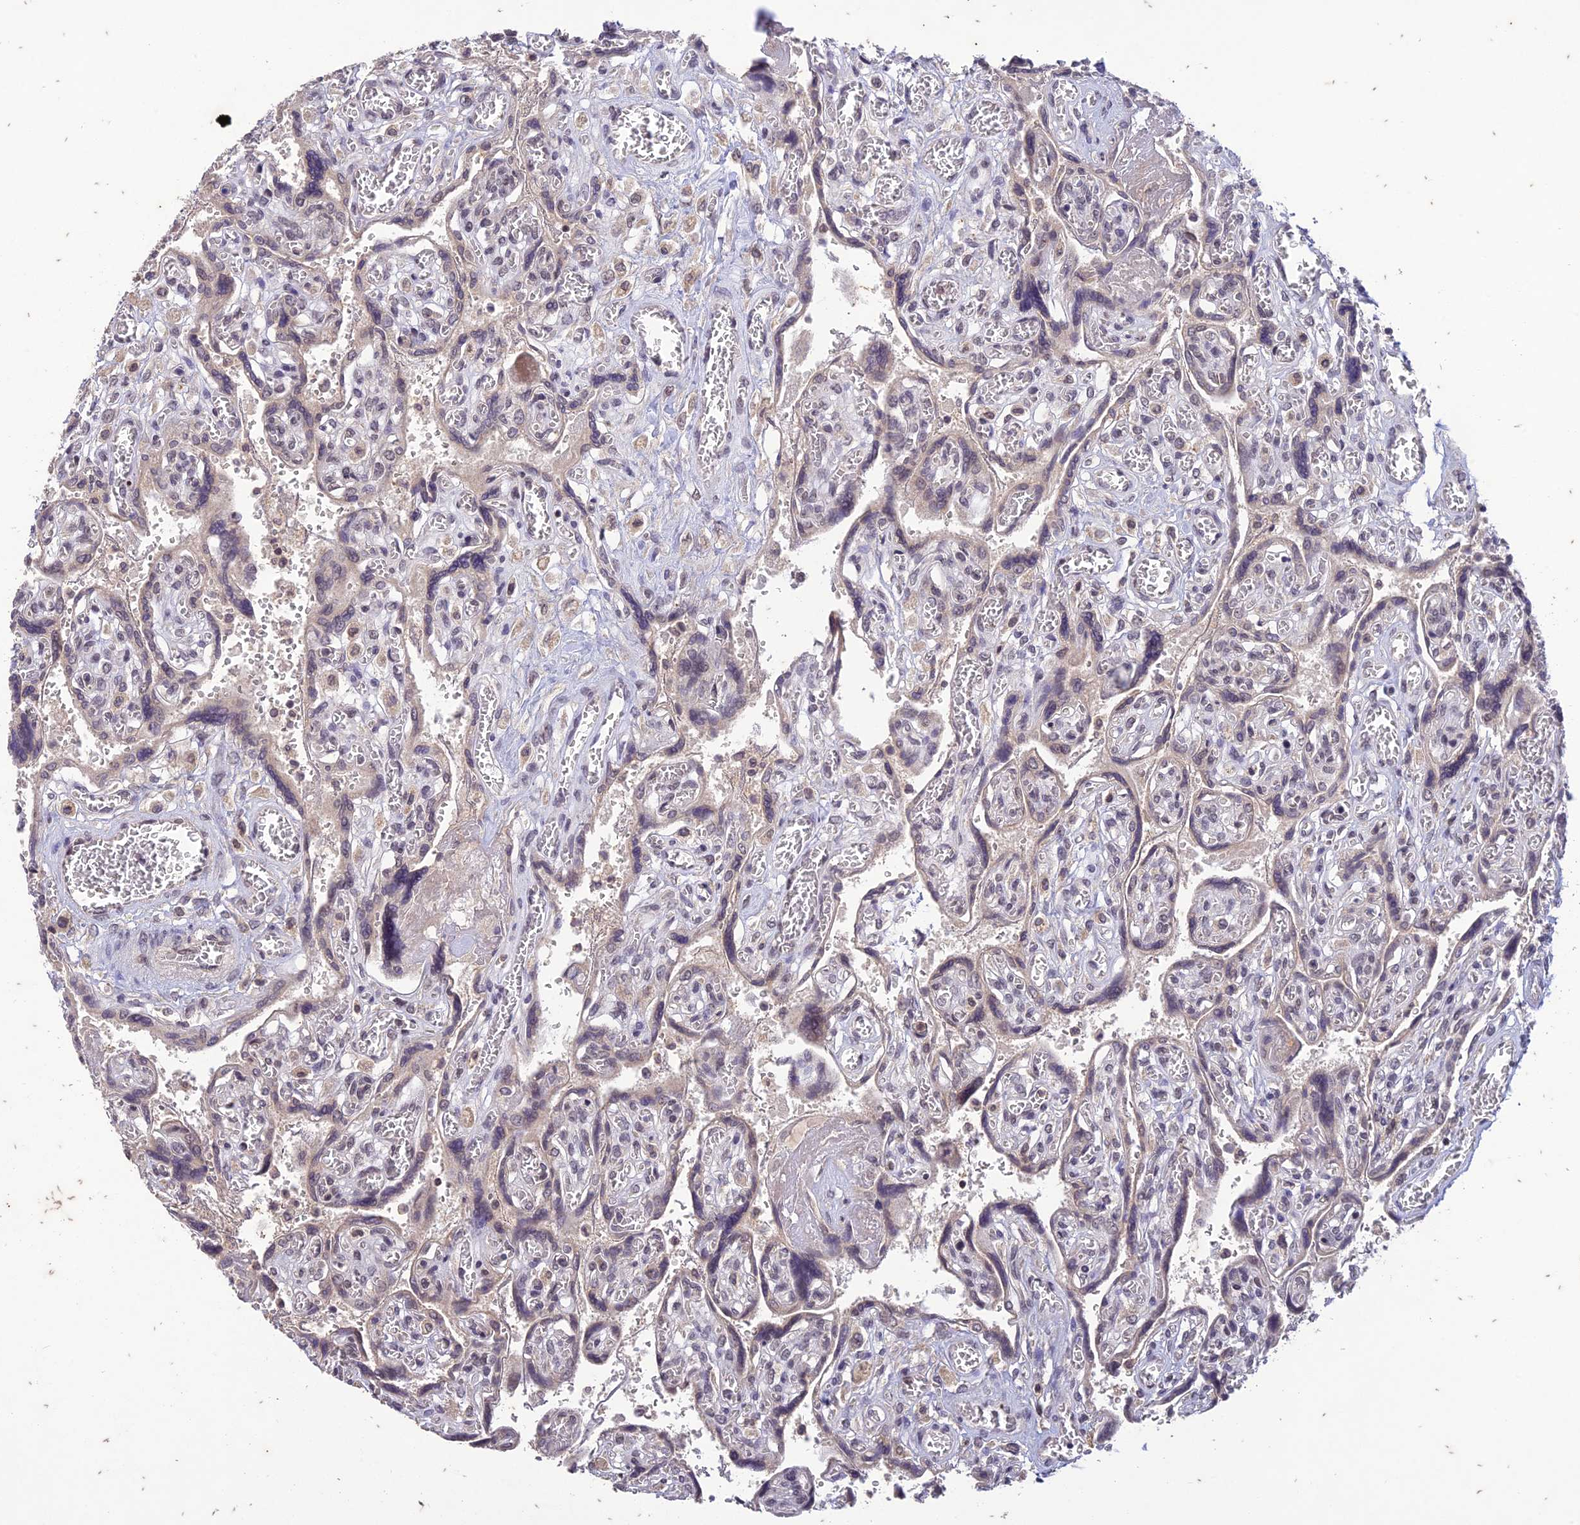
{"staining": {"intensity": "weak", "quantity": "25%-75%", "location": "nuclear"}, "tissue": "placenta", "cell_type": "Trophoblastic cells", "image_type": "normal", "snomed": [{"axis": "morphology", "description": "Normal tissue, NOS"}, {"axis": "topography", "description": "Placenta"}], "caption": "Protein expression analysis of unremarkable human placenta reveals weak nuclear staining in about 25%-75% of trophoblastic cells.", "gene": "POP4", "patient": {"sex": "female", "age": 39}}